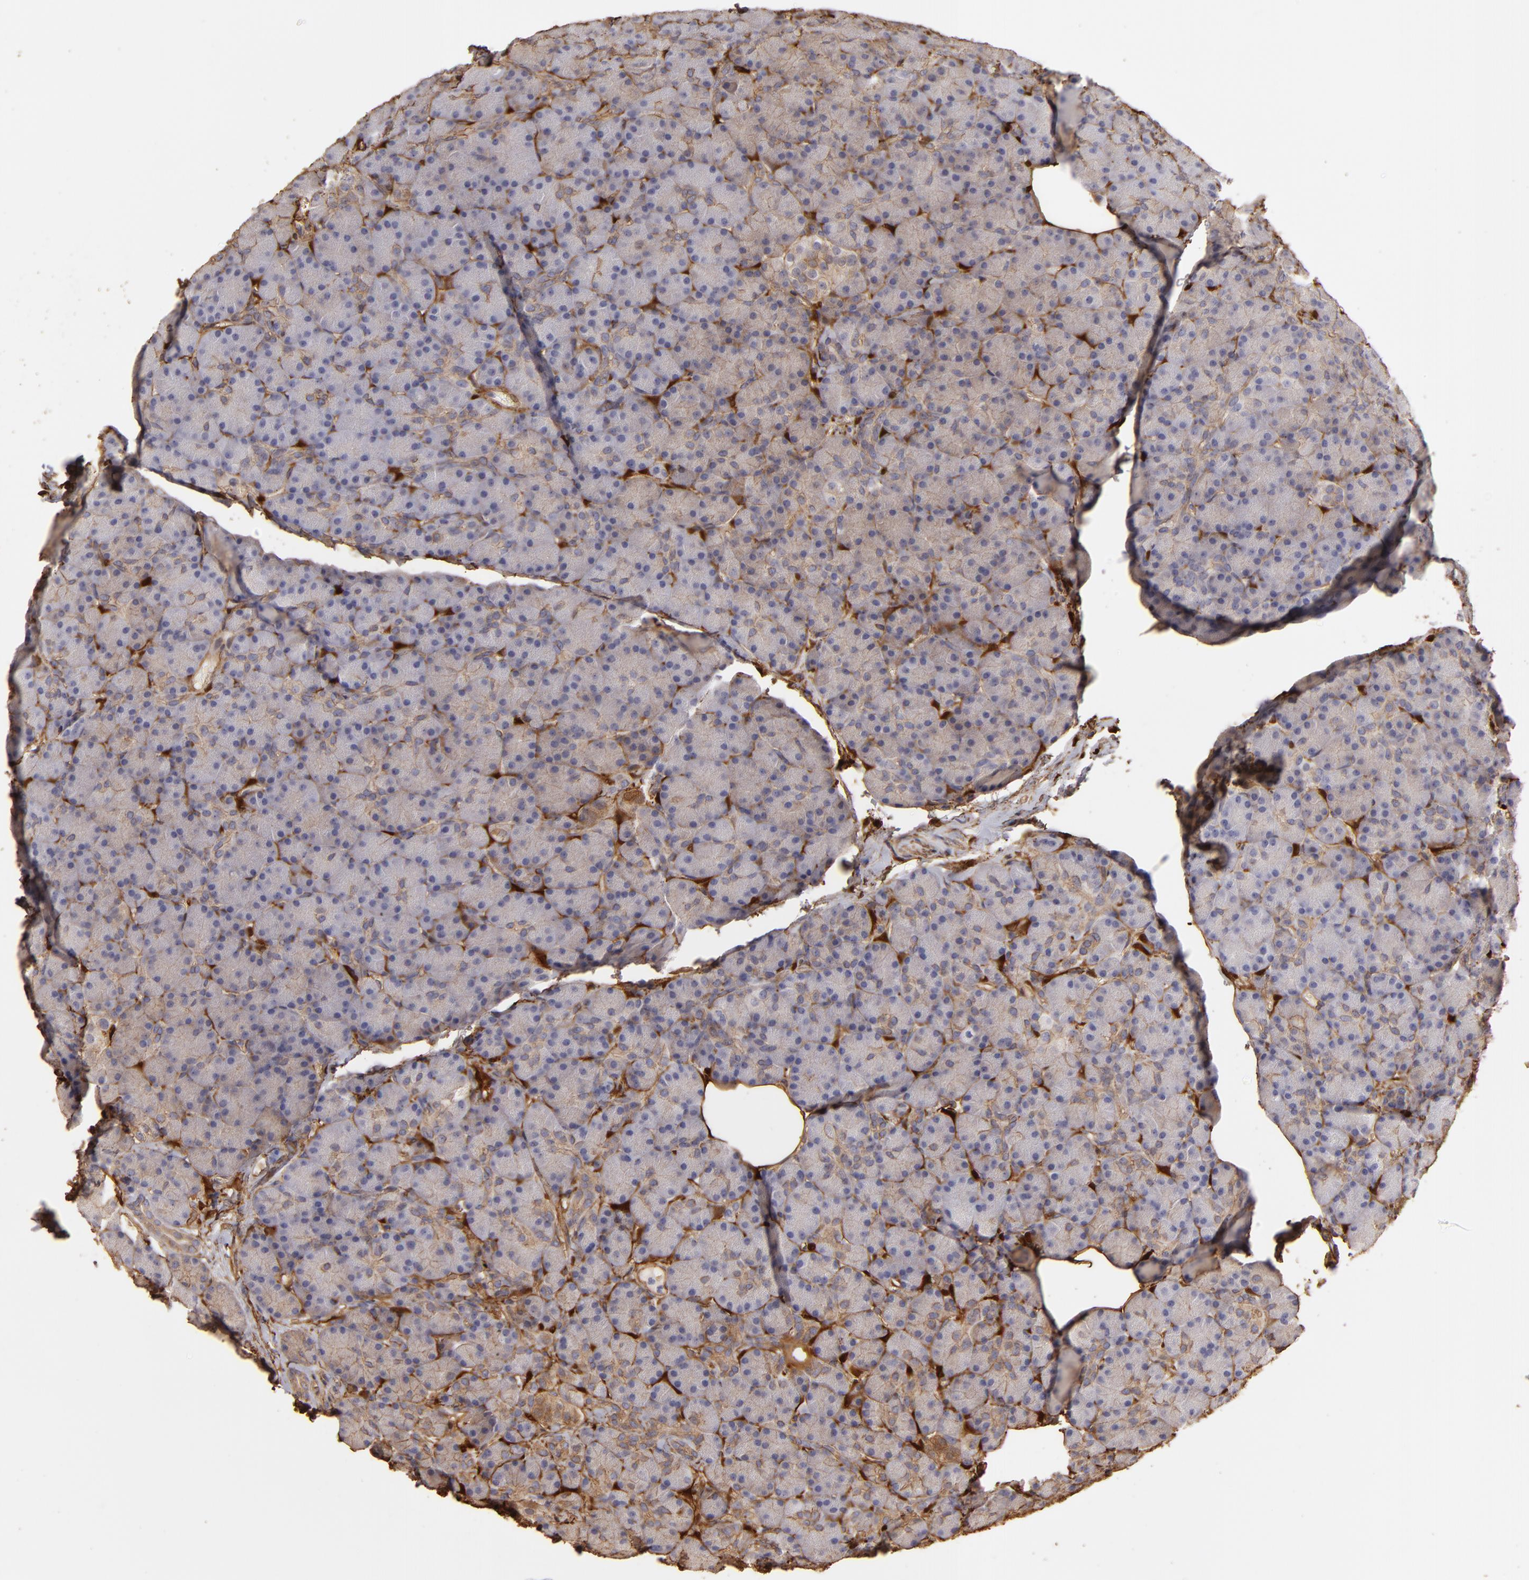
{"staining": {"intensity": "negative", "quantity": "none", "location": "none"}, "tissue": "pancreas", "cell_type": "Exocrine glandular cells", "image_type": "normal", "snomed": [{"axis": "morphology", "description": "Normal tissue, NOS"}, {"axis": "topography", "description": "Pancreas"}], "caption": "Protein analysis of normal pancreas shows no significant expression in exocrine glandular cells. (DAB (3,3'-diaminobenzidine) IHC with hematoxylin counter stain).", "gene": "HSPB6", "patient": {"sex": "female", "age": 43}}